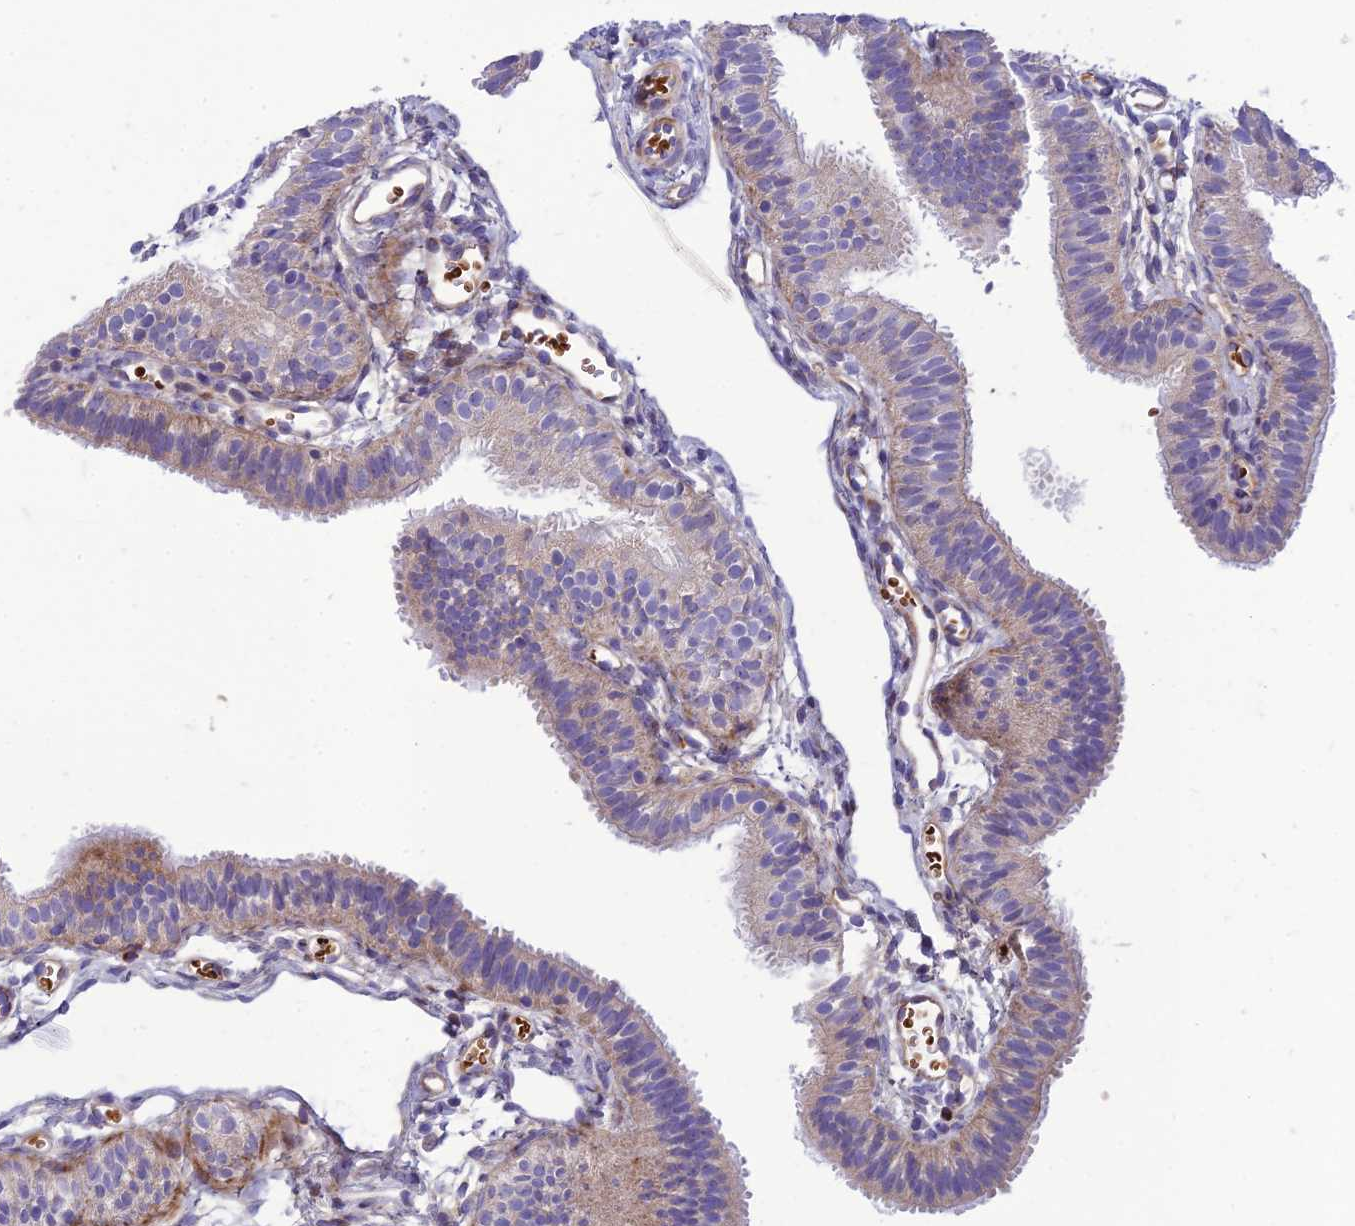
{"staining": {"intensity": "negative", "quantity": "none", "location": "none"}, "tissue": "fallopian tube", "cell_type": "Glandular cells", "image_type": "normal", "snomed": [{"axis": "morphology", "description": "Normal tissue, NOS"}, {"axis": "topography", "description": "Fallopian tube"}], "caption": "IHC image of unremarkable fallopian tube: human fallopian tube stained with DAB shows no significant protein expression in glandular cells.", "gene": "SEL1L3", "patient": {"sex": "female", "age": 35}}